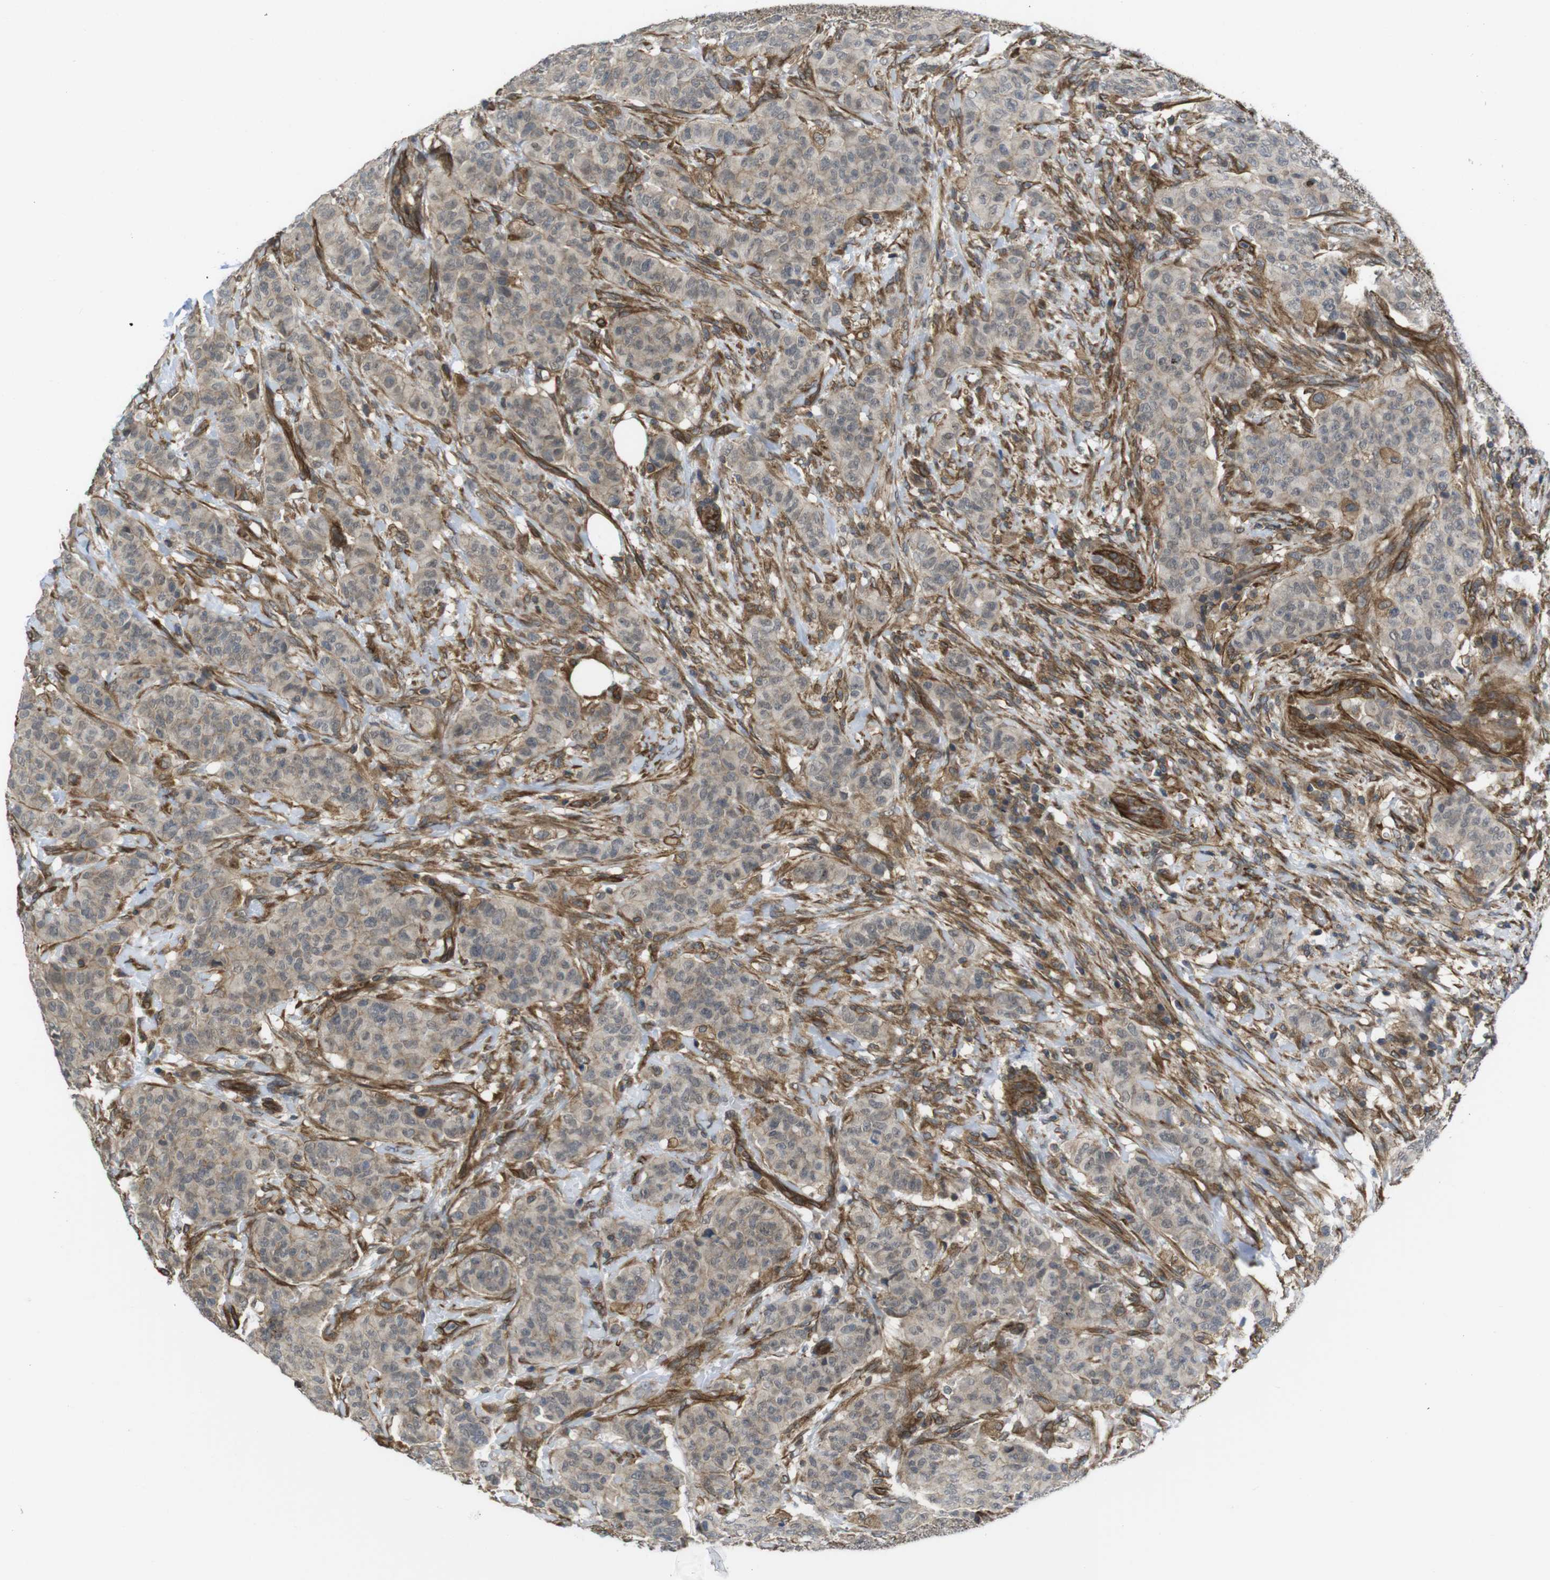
{"staining": {"intensity": "weak", "quantity": ">75%", "location": "cytoplasmic/membranous"}, "tissue": "breast cancer", "cell_type": "Tumor cells", "image_type": "cancer", "snomed": [{"axis": "morphology", "description": "Normal tissue, NOS"}, {"axis": "morphology", "description": "Duct carcinoma"}, {"axis": "topography", "description": "Breast"}], "caption": "Protein staining by immunohistochemistry (IHC) demonstrates weak cytoplasmic/membranous positivity in approximately >75% of tumor cells in breast cancer.", "gene": "ZDHHC5", "patient": {"sex": "female", "age": 40}}